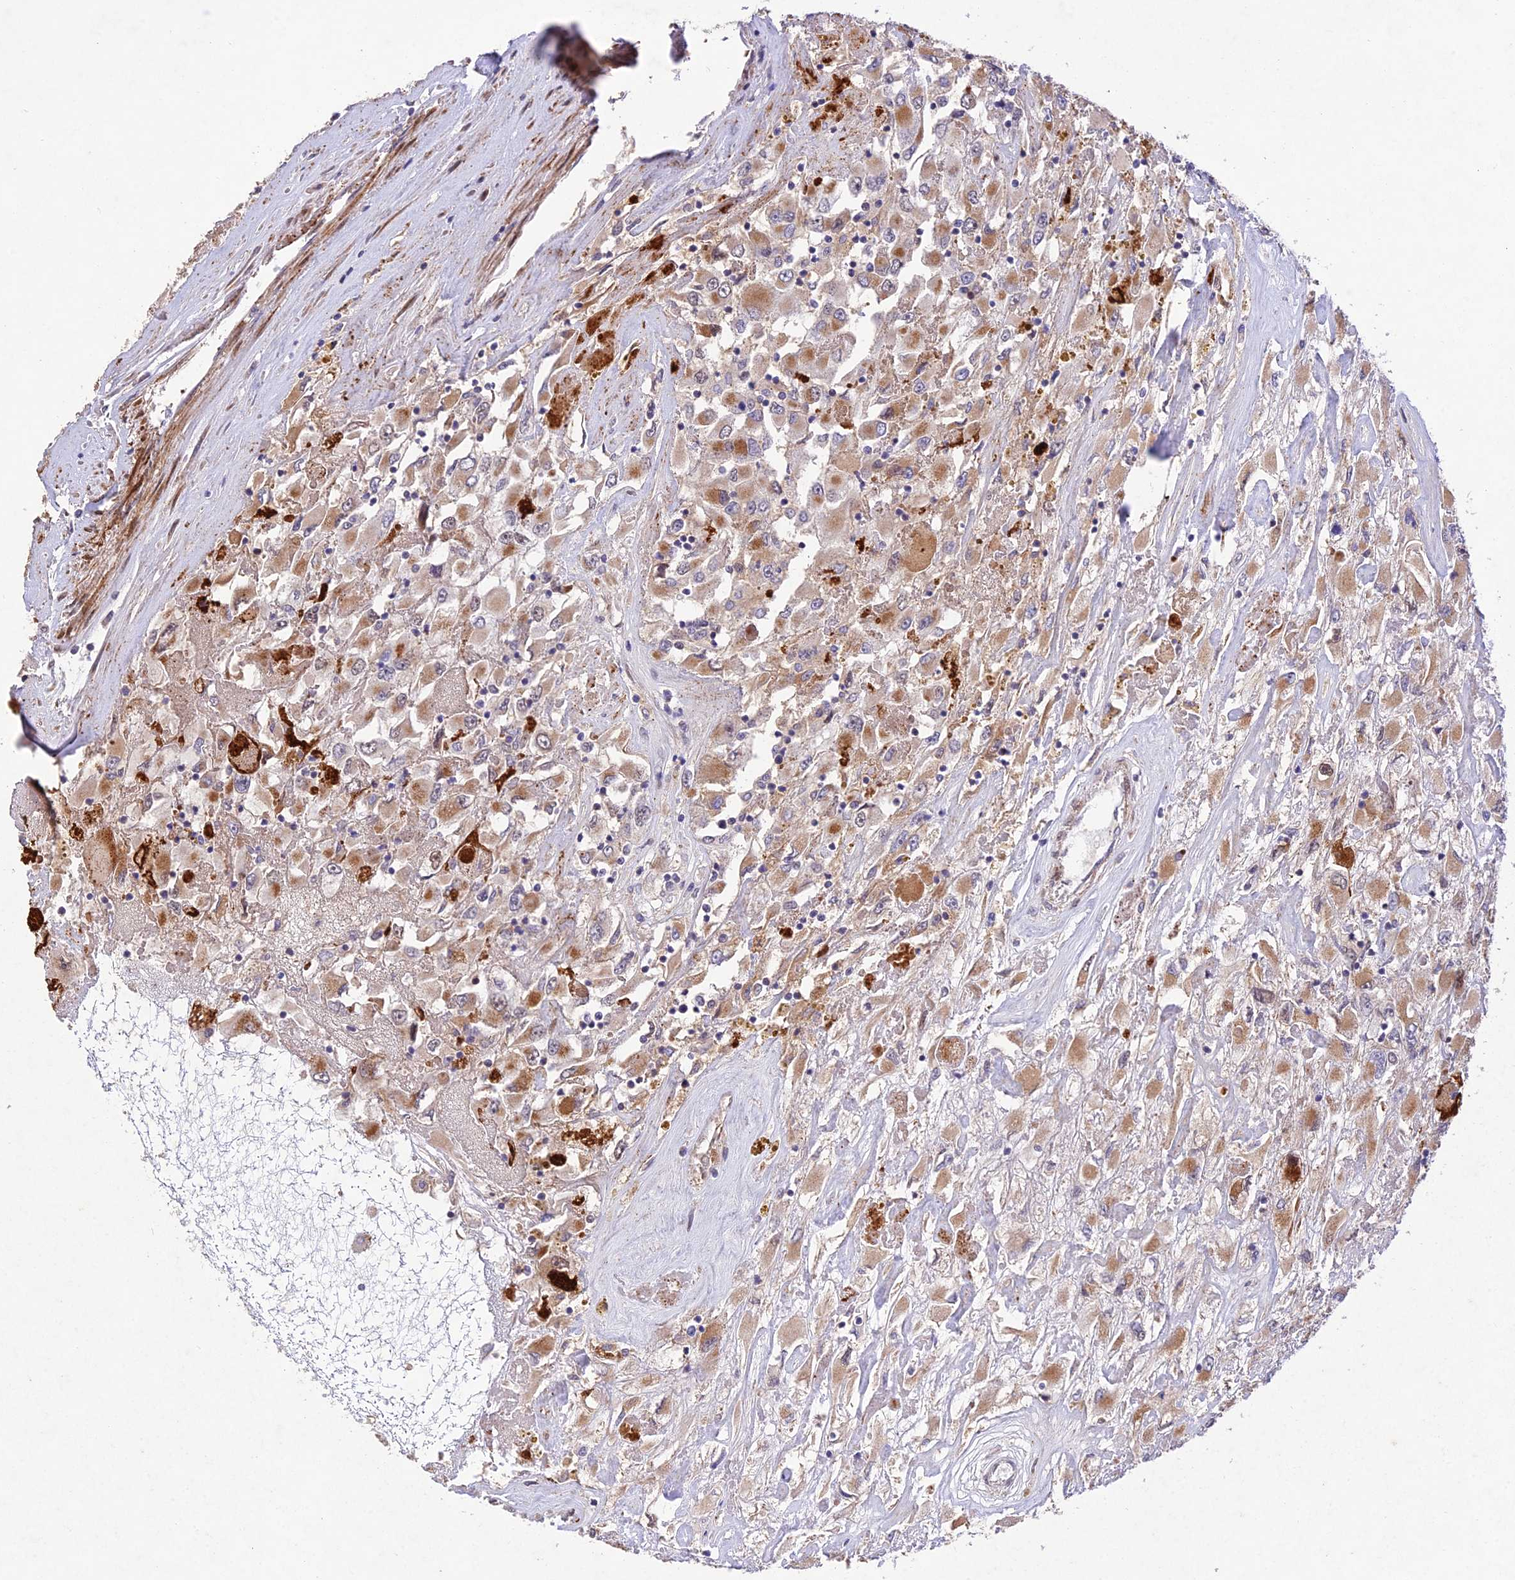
{"staining": {"intensity": "moderate", "quantity": "25%-75%", "location": "cytoplasmic/membranous"}, "tissue": "renal cancer", "cell_type": "Tumor cells", "image_type": "cancer", "snomed": [{"axis": "morphology", "description": "Adenocarcinoma, NOS"}, {"axis": "topography", "description": "Kidney"}], "caption": "There is medium levels of moderate cytoplasmic/membranous expression in tumor cells of renal cancer, as demonstrated by immunohistochemical staining (brown color).", "gene": "WDR55", "patient": {"sex": "female", "age": 52}}